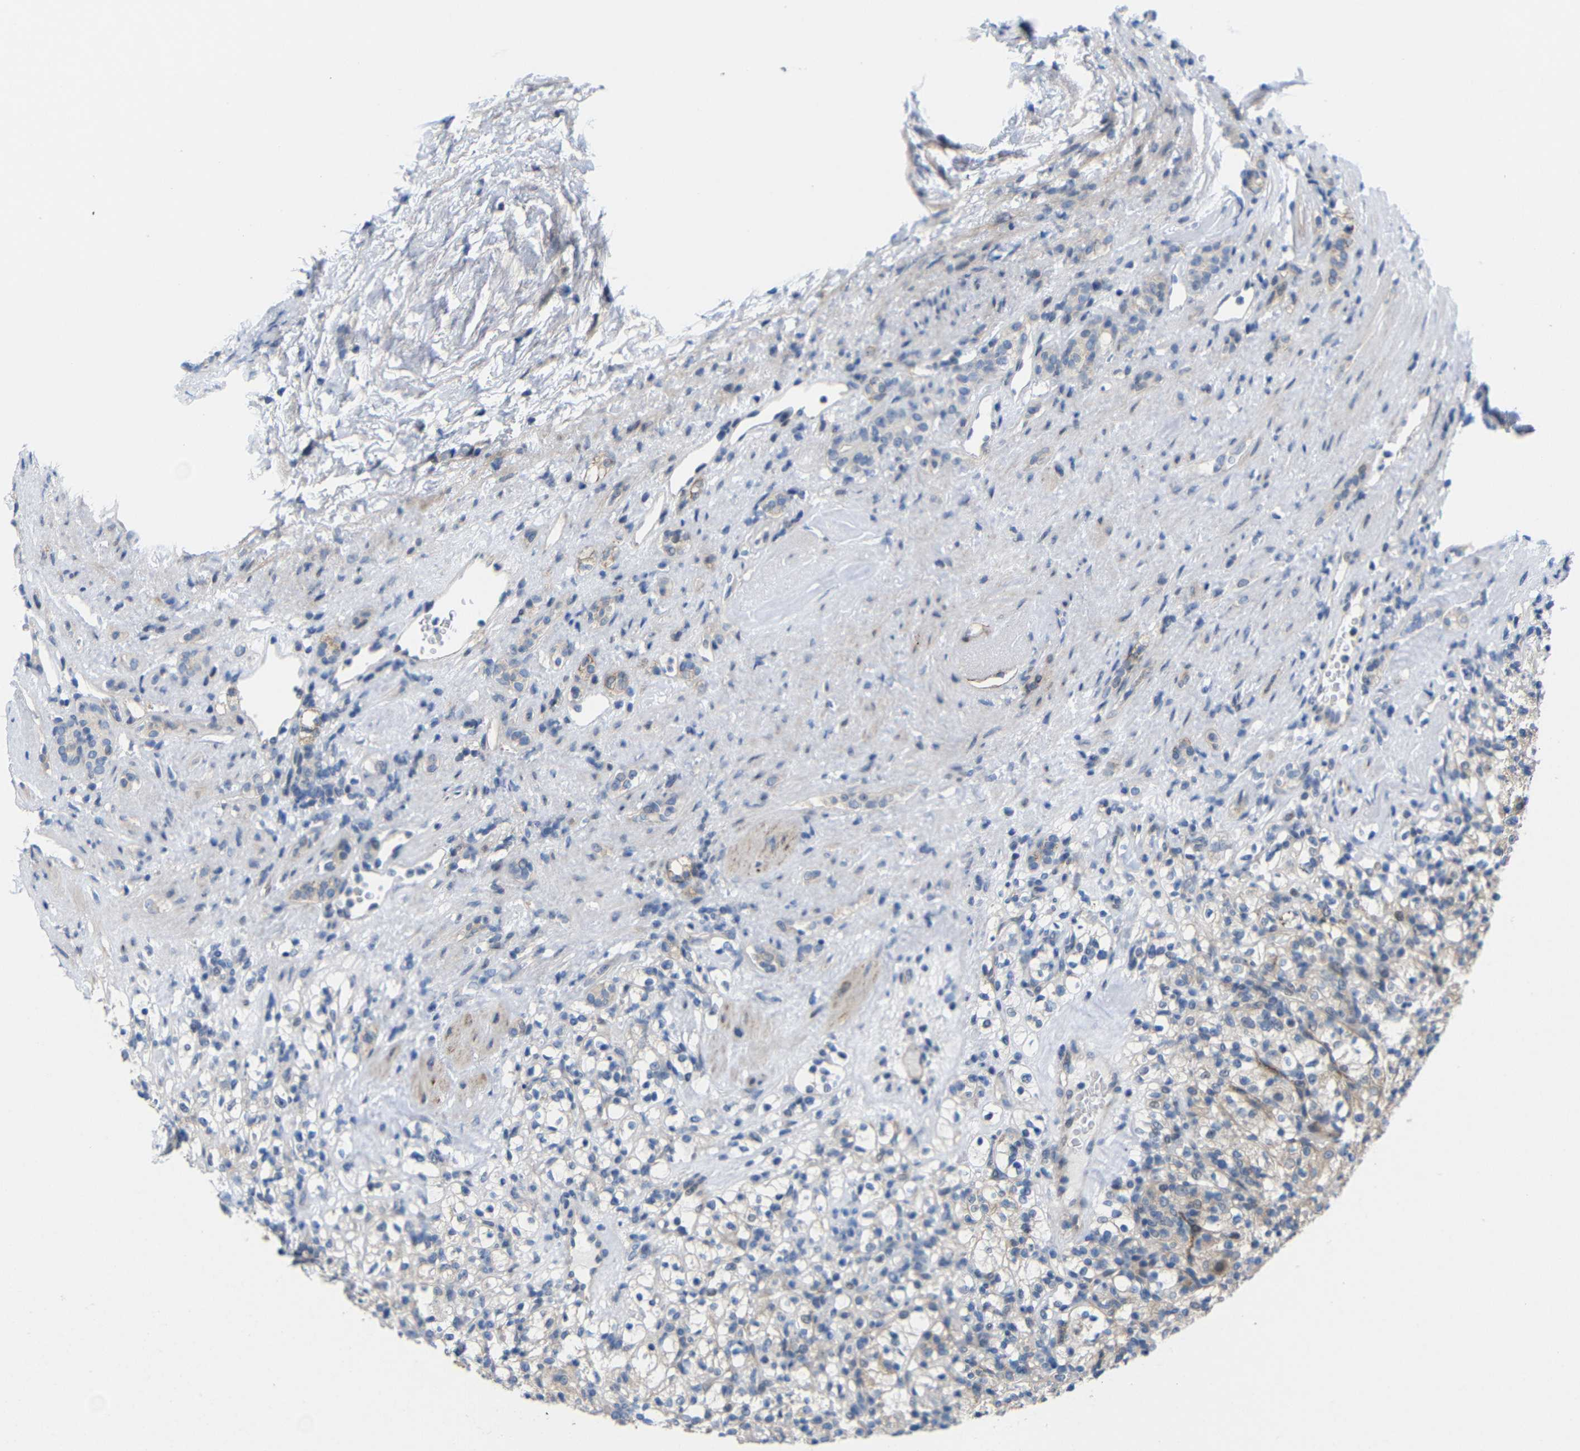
{"staining": {"intensity": "weak", "quantity": "25%-75%", "location": "cytoplasmic/membranous"}, "tissue": "renal cancer", "cell_type": "Tumor cells", "image_type": "cancer", "snomed": [{"axis": "morphology", "description": "Normal tissue, NOS"}, {"axis": "morphology", "description": "Adenocarcinoma, NOS"}, {"axis": "topography", "description": "Kidney"}], "caption": "High-power microscopy captured an immunohistochemistry micrograph of renal cancer, revealing weak cytoplasmic/membranous staining in approximately 25%-75% of tumor cells.", "gene": "CMTM1", "patient": {"sex": "female", "age": 72}}